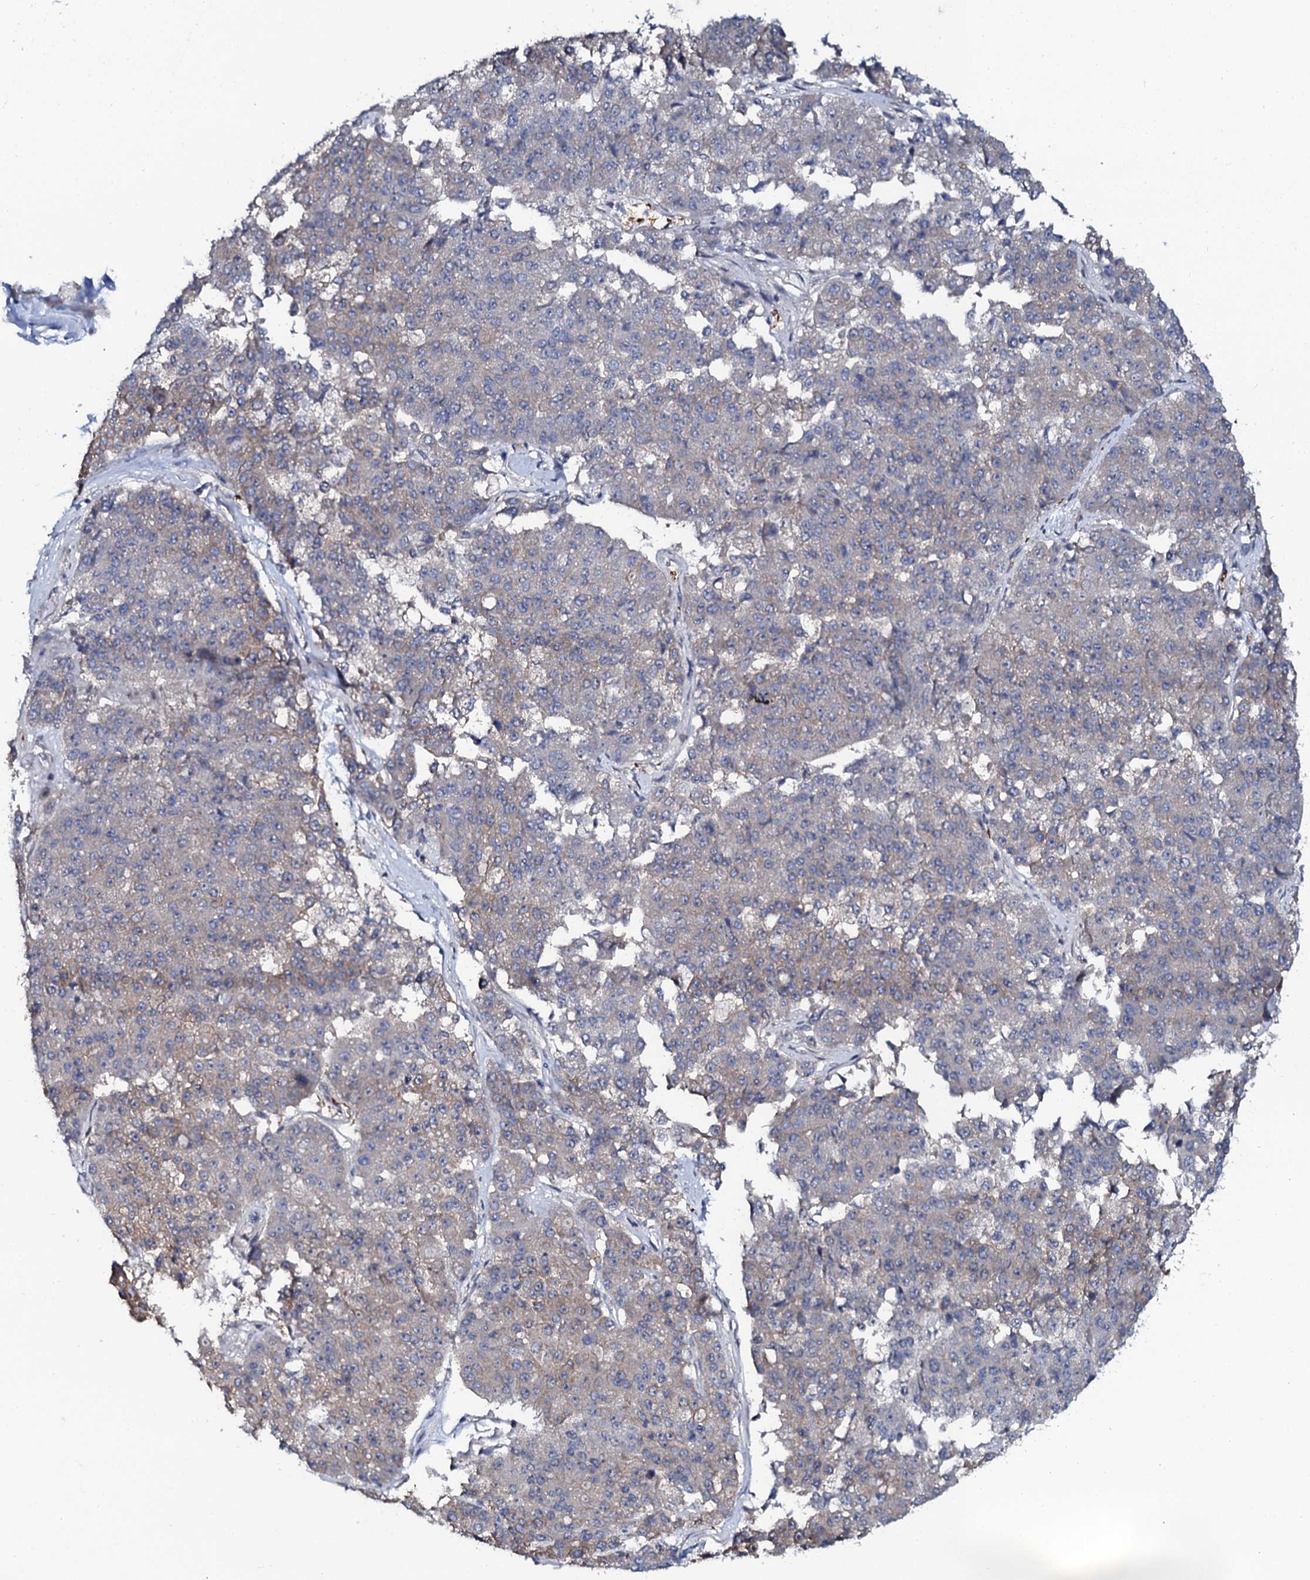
{"staining": {"intensity": "weak", "quantity": "25%-75%", "location": "cytoplasmic/membranous"}, "tissue": "pancreatic cancer", "cell_type": "Tumor cells", "image_type": "cancer", "snomed": [{"axis": "morphology", "description": "Adenocarcinoma, NOS"}, {"axis": "topography", "description": "Pancreas"}], "caption": "Weak cytoplasmic/membranous protein positivity is appreciated in approximately 25%-75% of tumor cells in pancreatic adenocarcinoma.", "gene": "C10orf88", "patient": {"sex": "male", "age": 50}}